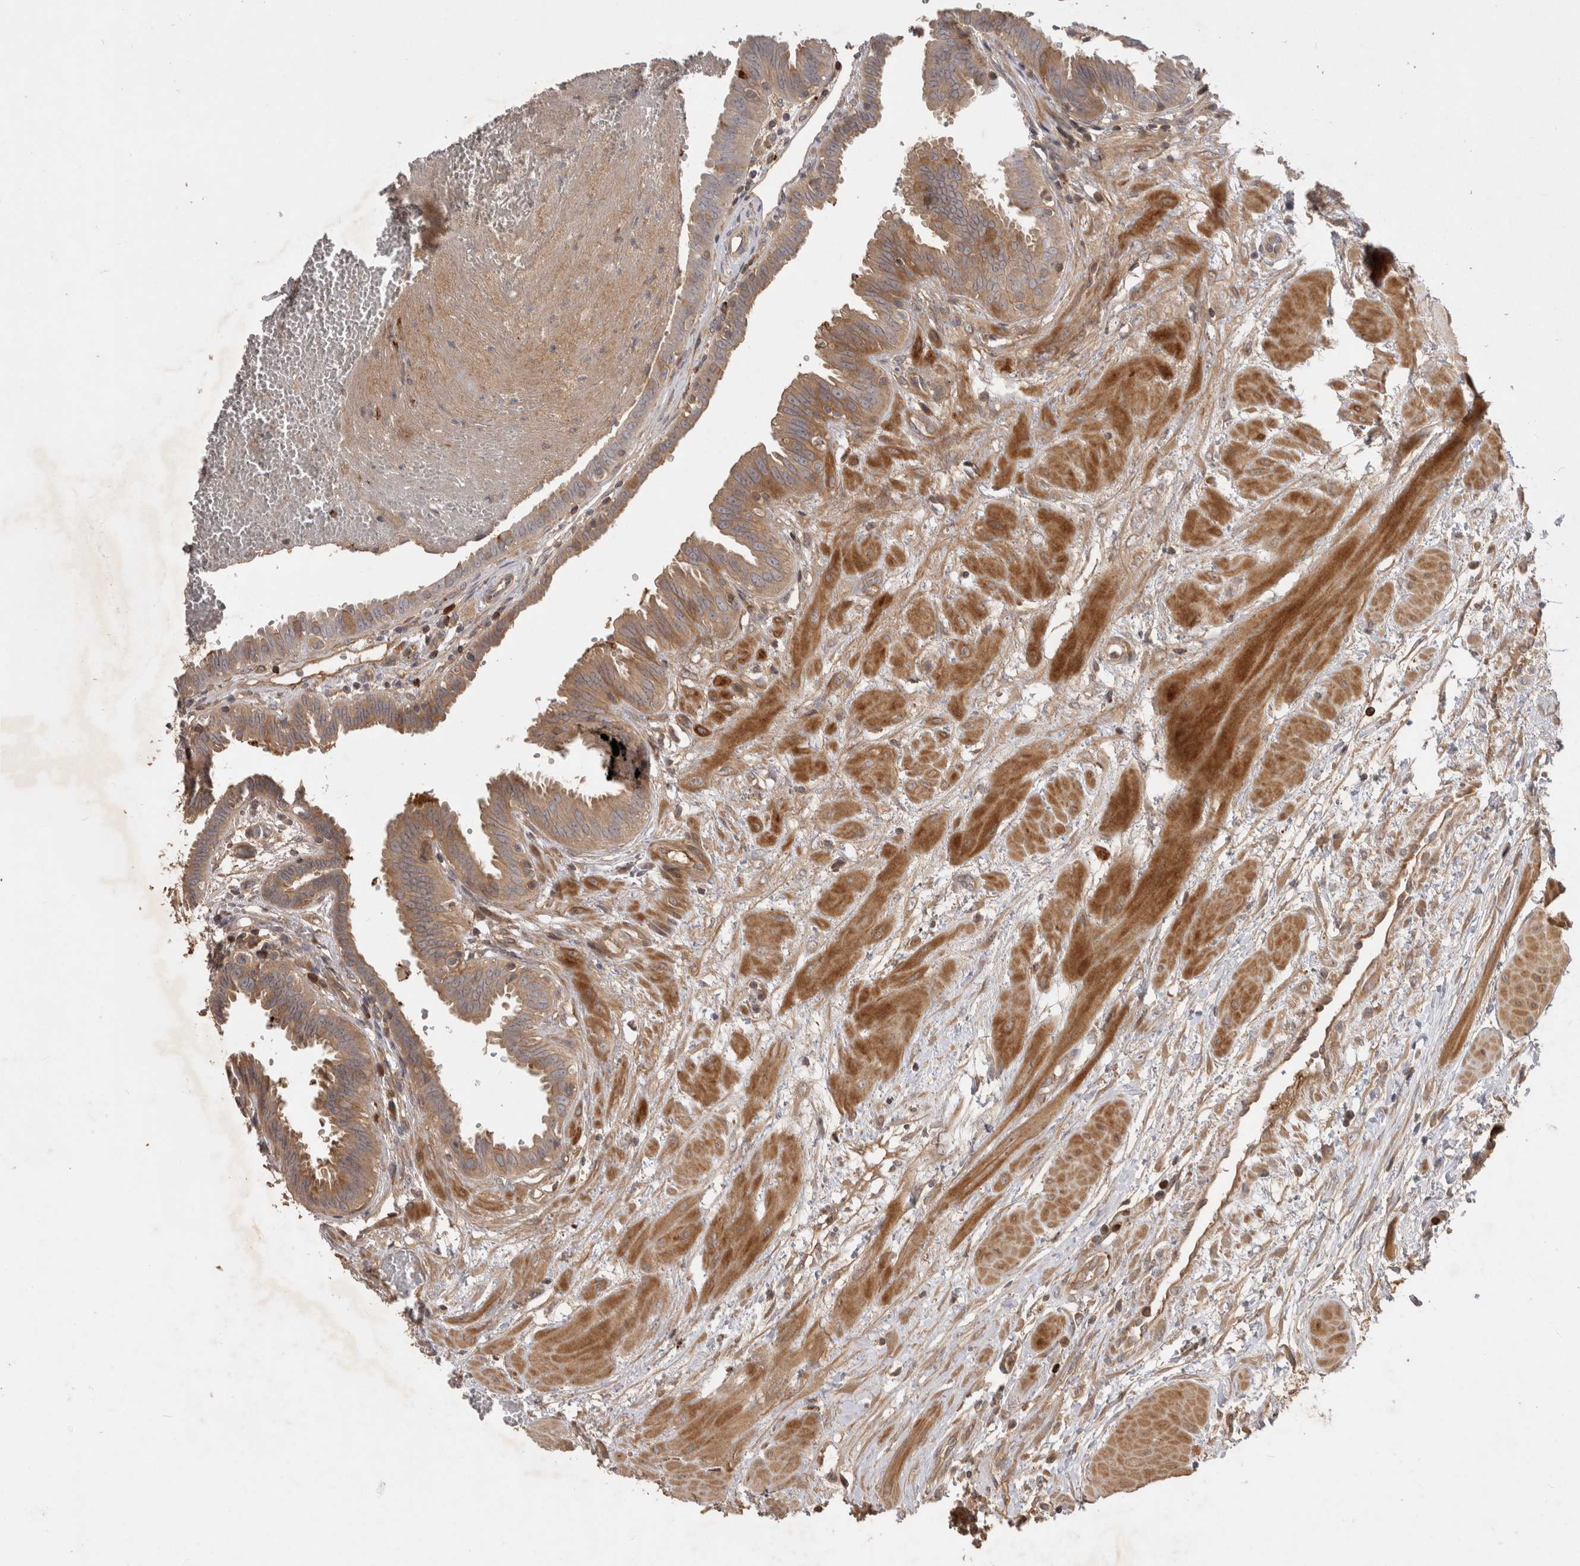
{"staining": {"intensity": "moderate", "quantity": ">75%", "location": "cytoplasmic/membranous"}, "tissue": "fallopian tube", "cell_type": "Glandular cells", "image_type": "normal", "snomed": [{"axis": "morphology", "description": "Normal tissue, NOS"}, {"axis": "topography", "description": "Fallopian tube"}, {"axis": "topography", "description": "Placenta"}], "caption": "DAB immunohistochemical staining of benign fallopian tube displays moderate cytoplasmic/membranous protein staining in about >75% of glandular cells. (Stains: DAB in brown, nuclei in blue, Microscopy: brightfield microscopy at high magnification).", "gene": "PPP1R42", "patient": {"sex": "female", "age": 32}}